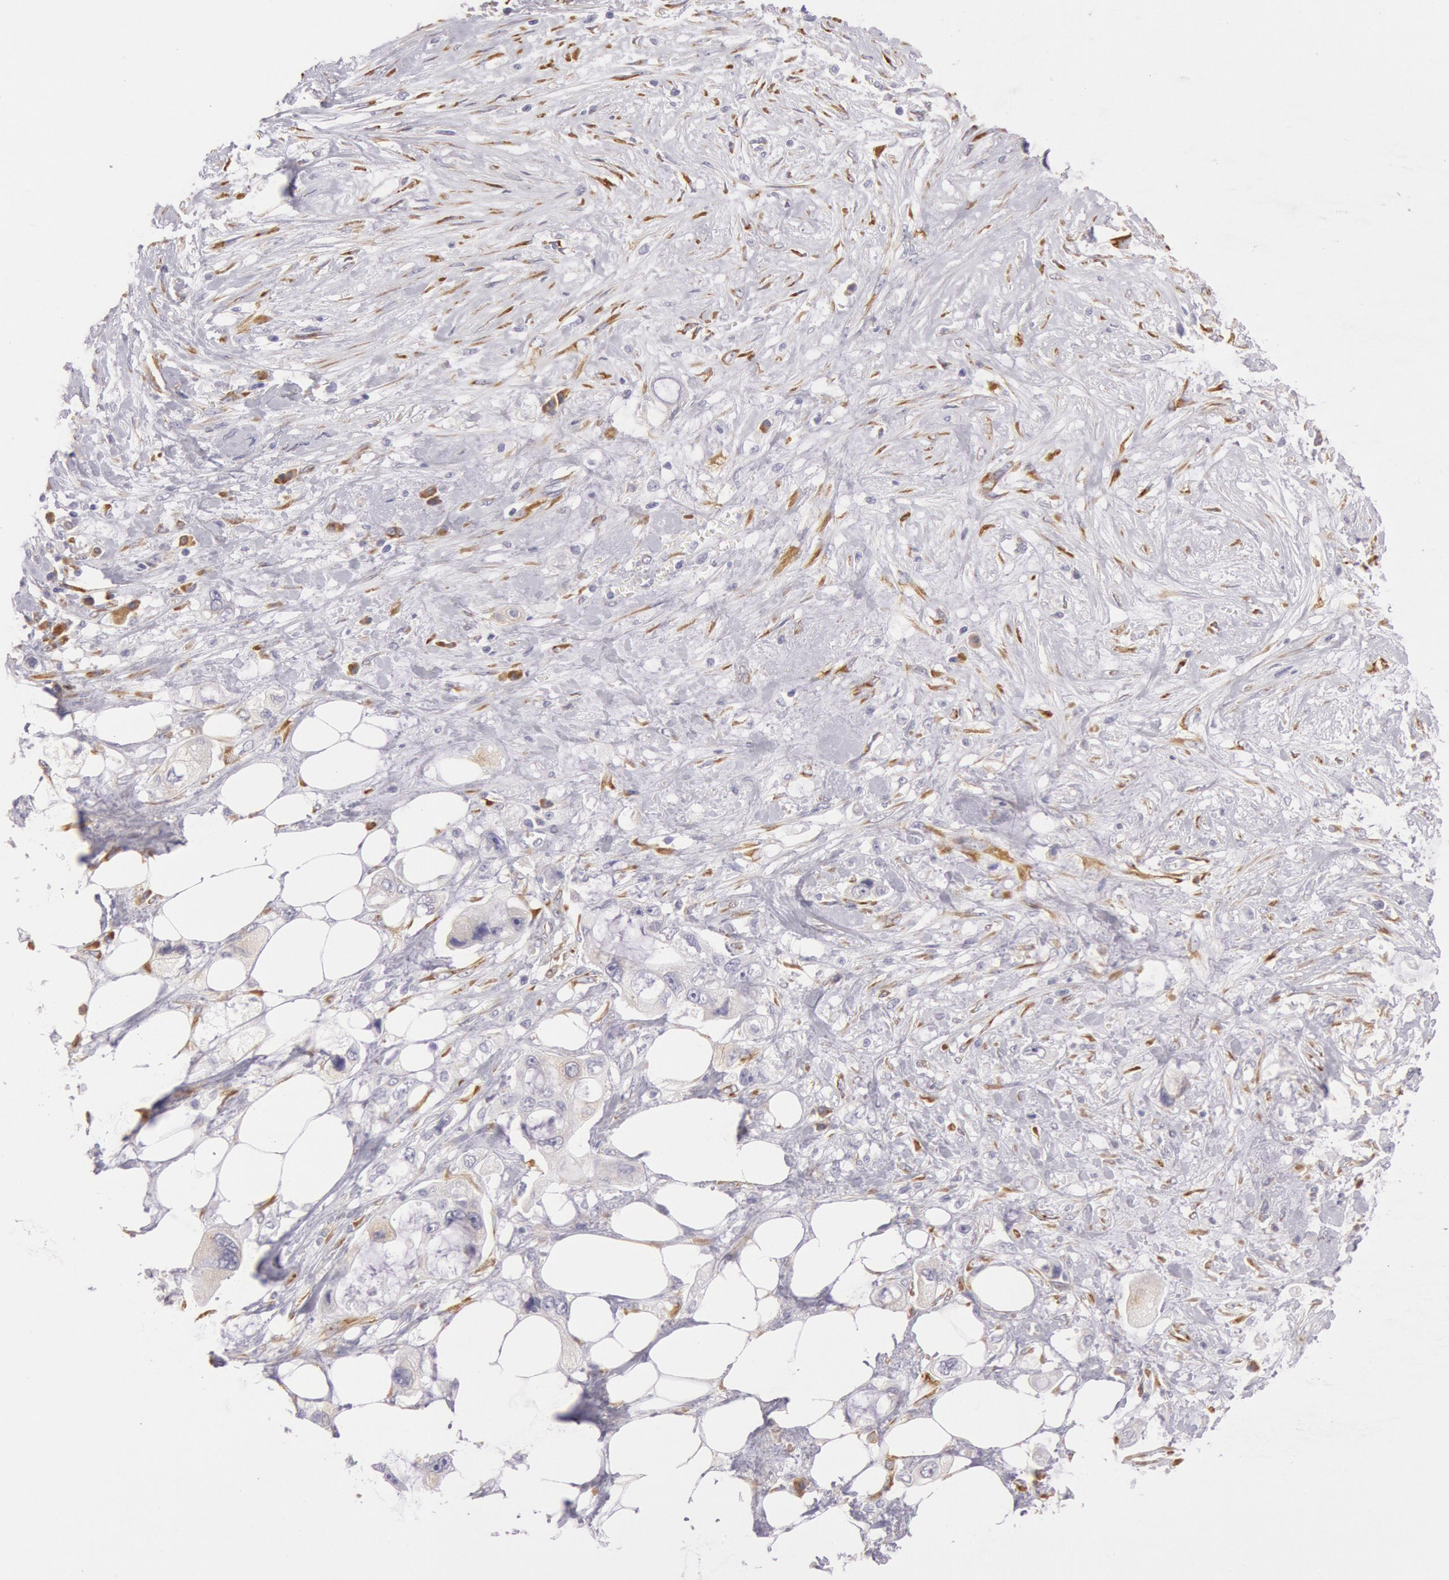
{"staining": {"intensity": "weak", "quantity": "25%-75%", "location": "cytoplasmic/membranous"}, "tissue": "pancreatic cancer", "cell_type": "Tumor cells", "image_type": "cancer", "snomed": [{"axis": "morphology", "description": "Adenocarcinoma, NOS"}, {"axis": "topography", "description": "Pancreas"}, {"axis": "topography", "description": "Stomach, upper"}], "caption": "A photomicrograph showing weak cytoplasmic/membranous positivity in about 25%-75% of tumor cells in pancreatic cancer (adenocarcinoma), as visualized by brown immunohistochemical staining.", "gene": "CIDEB", "patient": {"sex": "male", "age": 77}}